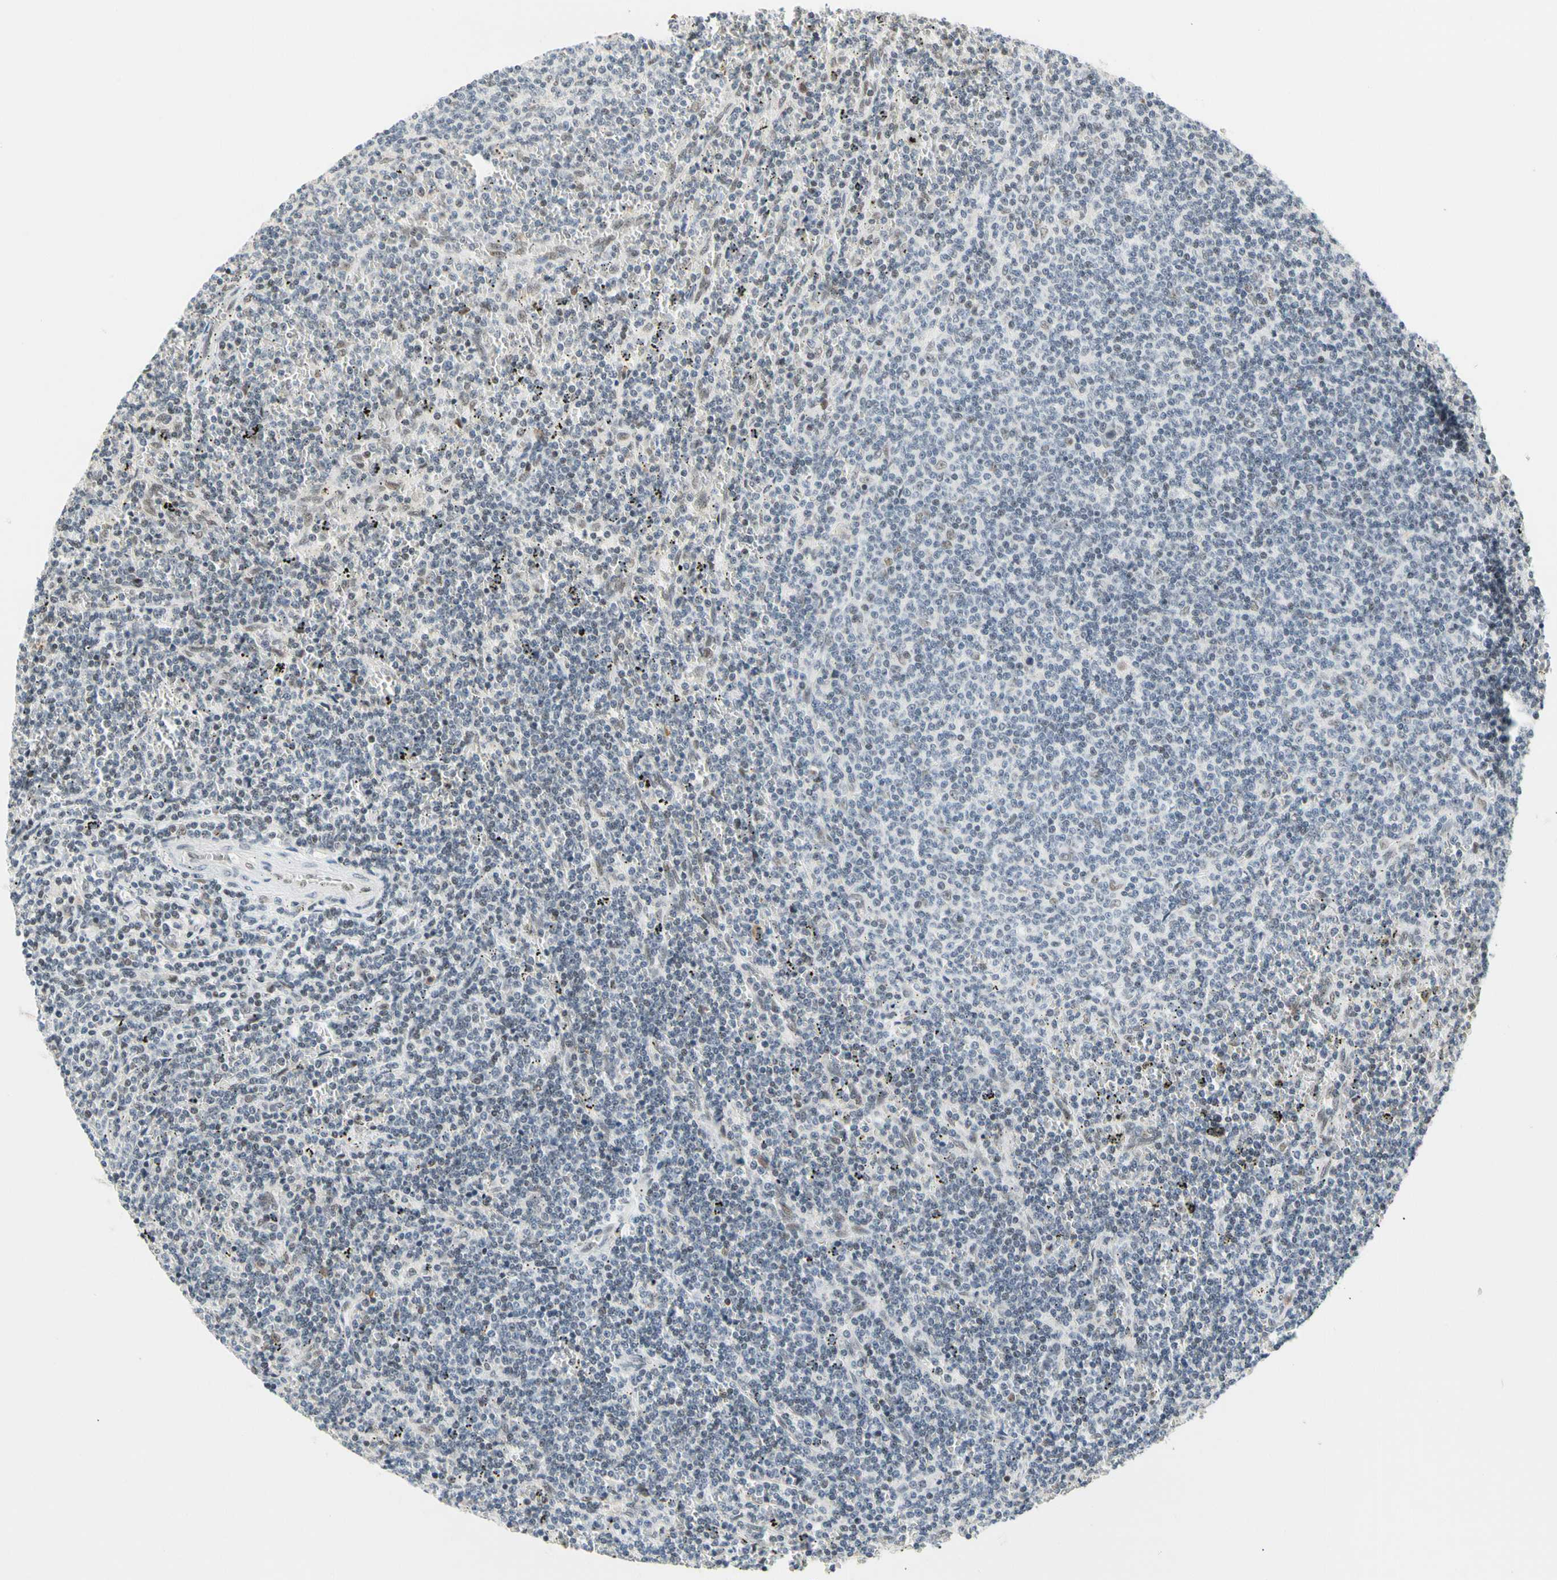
{"staining": {"intensity": "negative", "quantity": "none", "location": "none"}, "tissue": "lymphoma", "cell_type": "Tumor cells", "image_type": "cancer", "snomed": [{"axis": "morphology", "description": "Malignant lymphoma, non-Hodgkin's type, Low grade"}, {"axis": "topography", "description": "Spleen"}], "caption": "DAB immunohistochemical staining of human lymphoma reveals no significant expression in tumor cells.", "gene": "ZSCAN16", "patient": {"sex": "female", "age": 50}}